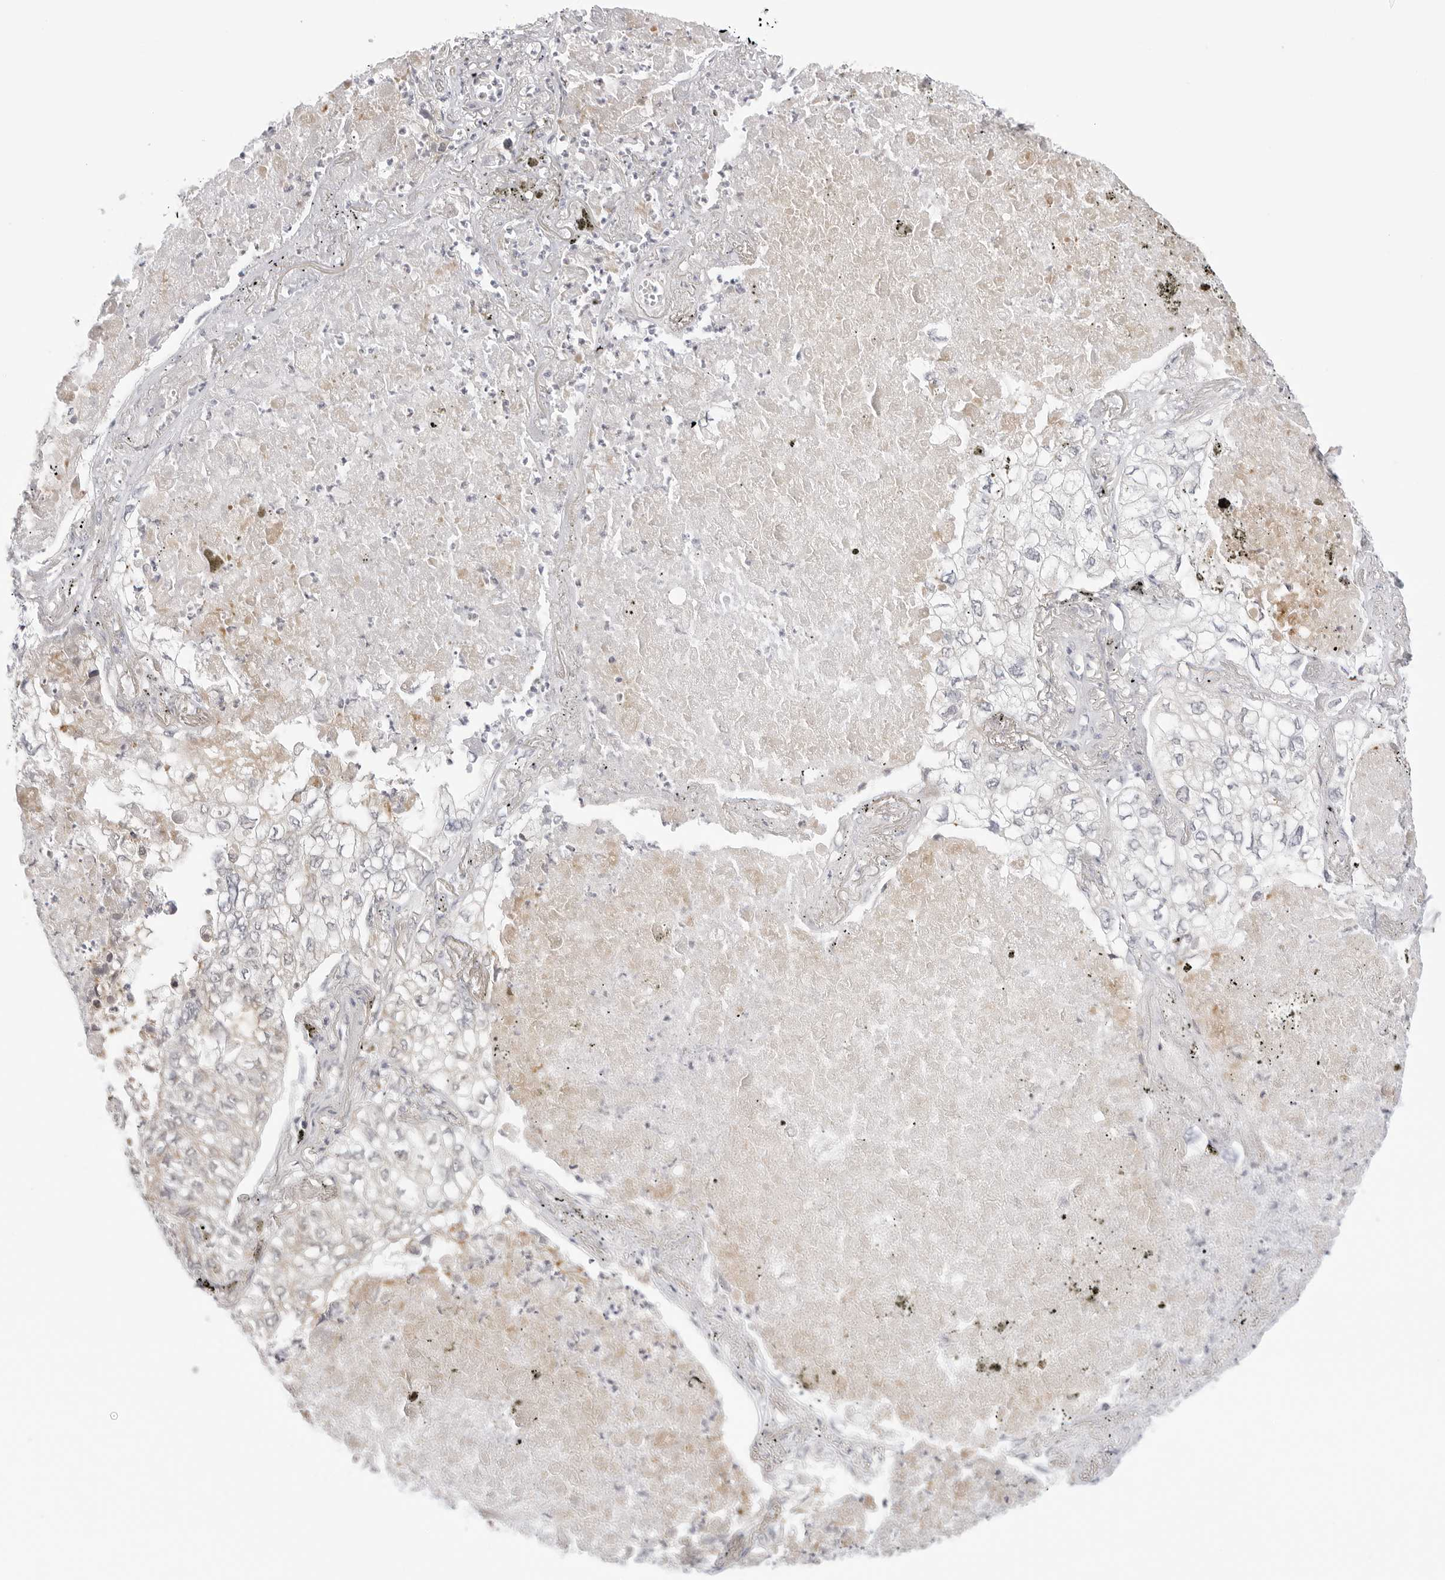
{"staining": {"intensity": "weak", "quantity": "<25%", "location": "cytoplasmic/membranous"}, "tissue": "lung cancer", "cell_type": "Tumor cells", "image_type": "cancer", "snomed": [{"axis": "morphology", "description": "Adenocarcinoma, NOS"}, {"axis": "topography", "description": "Lung"}], "caption": "Immunohistochemistry (IHC) photomicrograph of neoplastic tissue: human lung cancer stained with DAB (3,3'-diaminobenzidine) displays no significant protein expression in tumor cells.", "gene": "TCP1", "patient": {"sex": "male", "age": 65}}